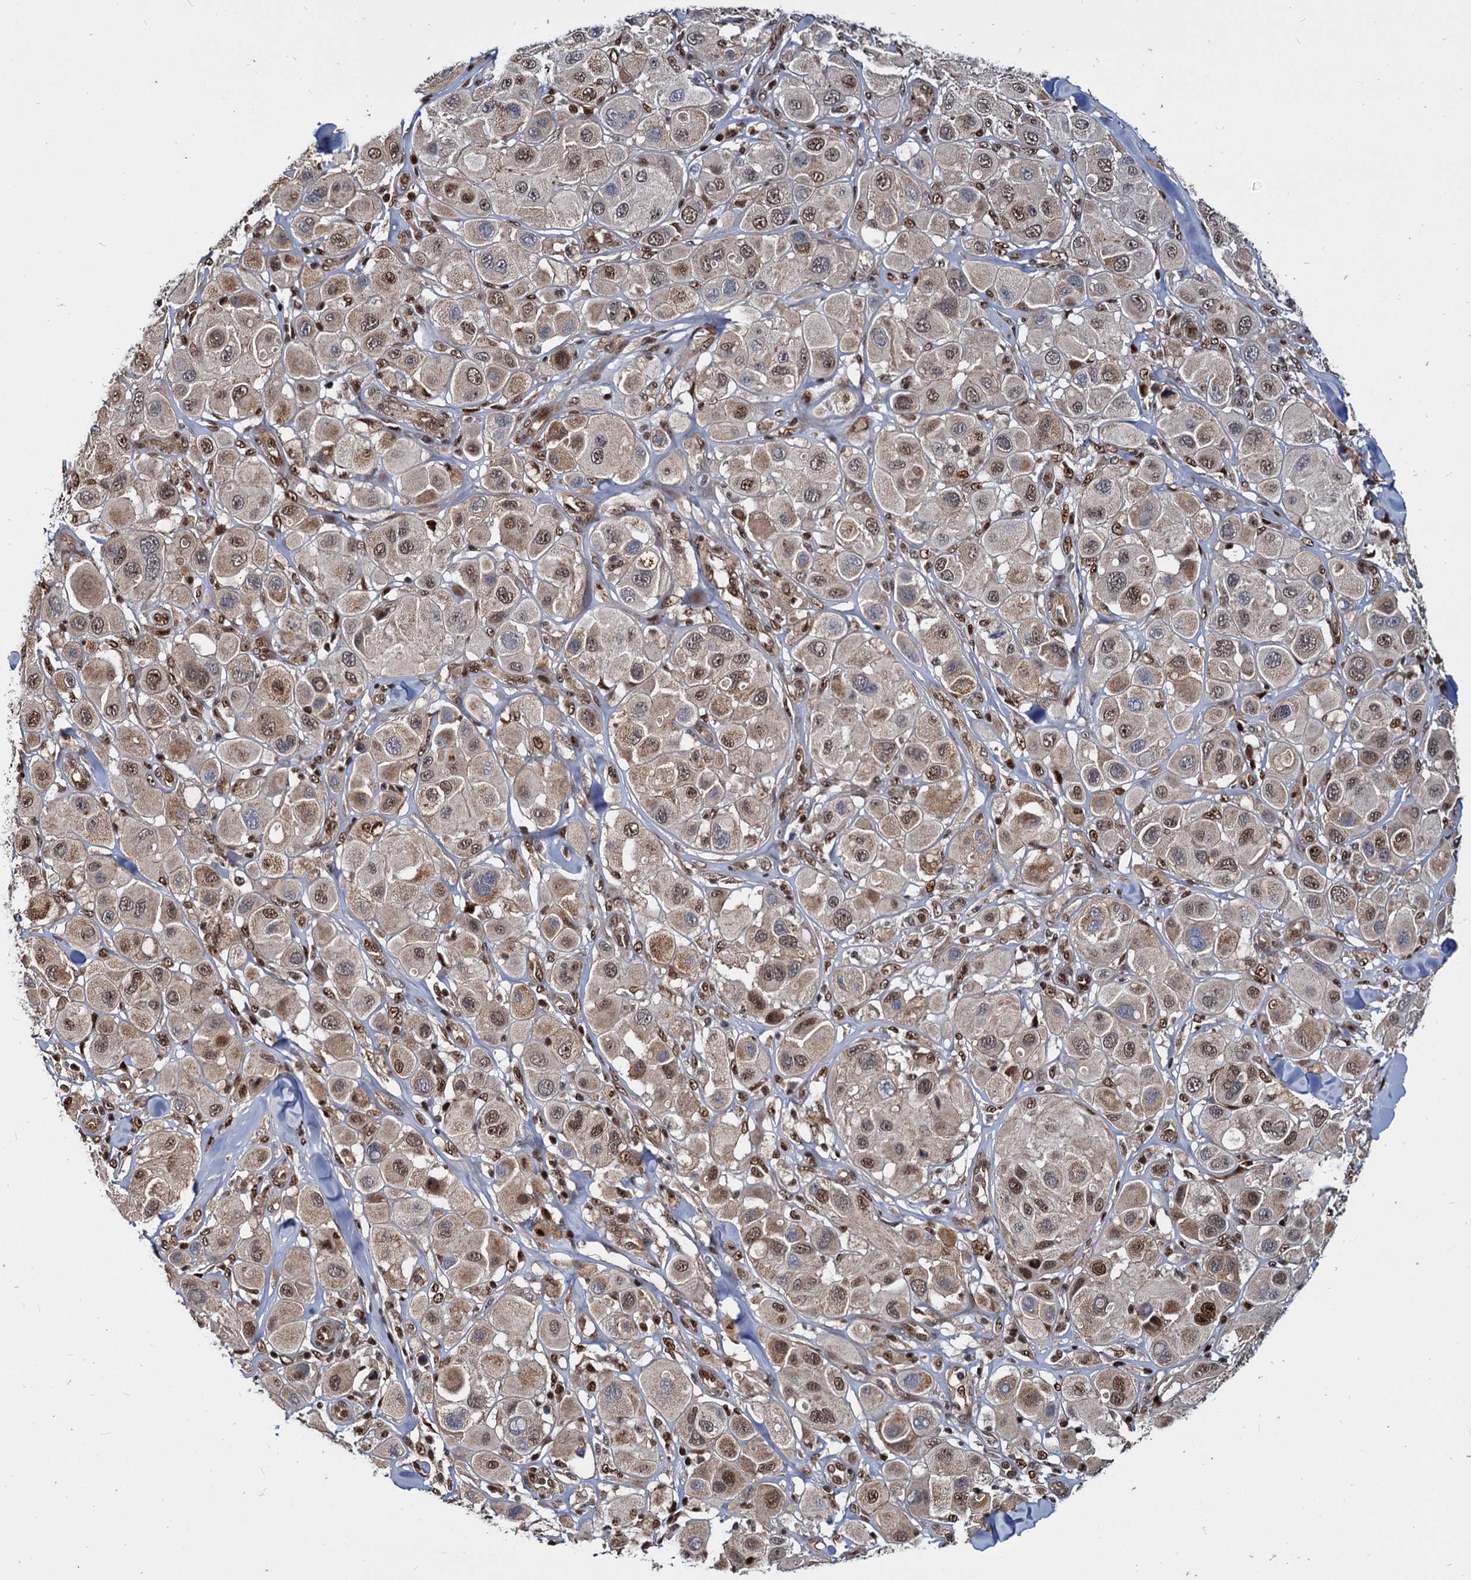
{"staining": {"intensity": "moderate", "quantity": ">75%", "location": "nuclear"}, "tissue": "melanoma", "cell_type": "Tumor cells", "image_type": "cancer", "snomed": [{"axis": "morphology", "description": "Malignant melanoma, Metastatic site"}, {"axis": "topography", "description": "Skin"}], "caption": "Human melanoma stained with a protein marker displays moderate staining in tumor cells.", "gene": "UBLCP1", "patient": {"sex": "male", "age": 41}}